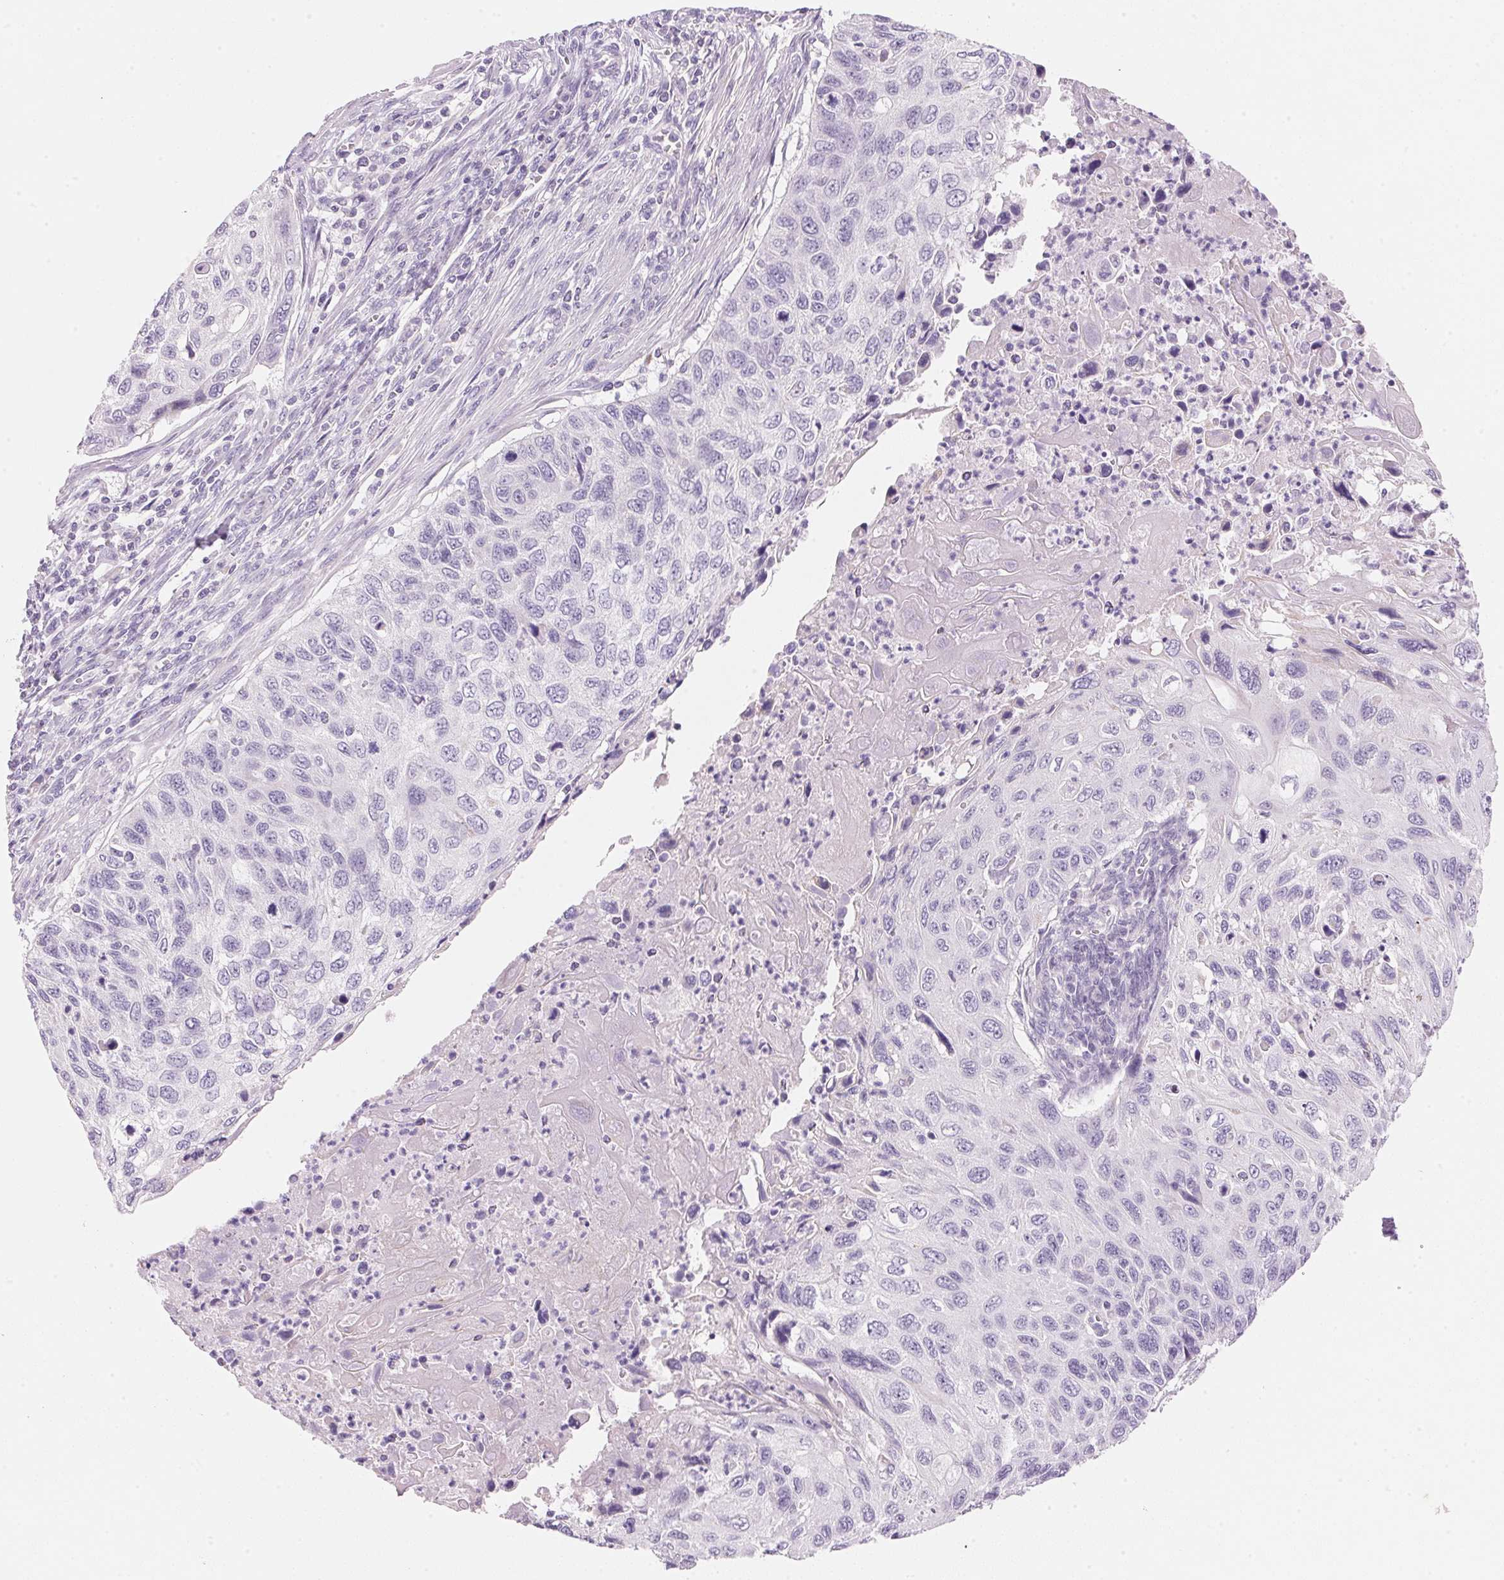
{"staining": {"intensity": "negative", "quantity": "none", "location": "none"}, "tissue": "cervical cancer", "cell_type": "Tumor cells", "image_type": "cancer", "snomed": [{"axis": "morphology", "description": "Squamous cell carcinoma, NOS"}, {"axis": "topography", "description": "Cervix"}], "caption": "DAB (3,3'-diaminobenzidine) immunohistochemical staining of cervical squamous cell carcinoma exhibits no significant staining in tumor cells.", "gene": "CYP11B1", "patient": {"sex": "female", "age": 70}}